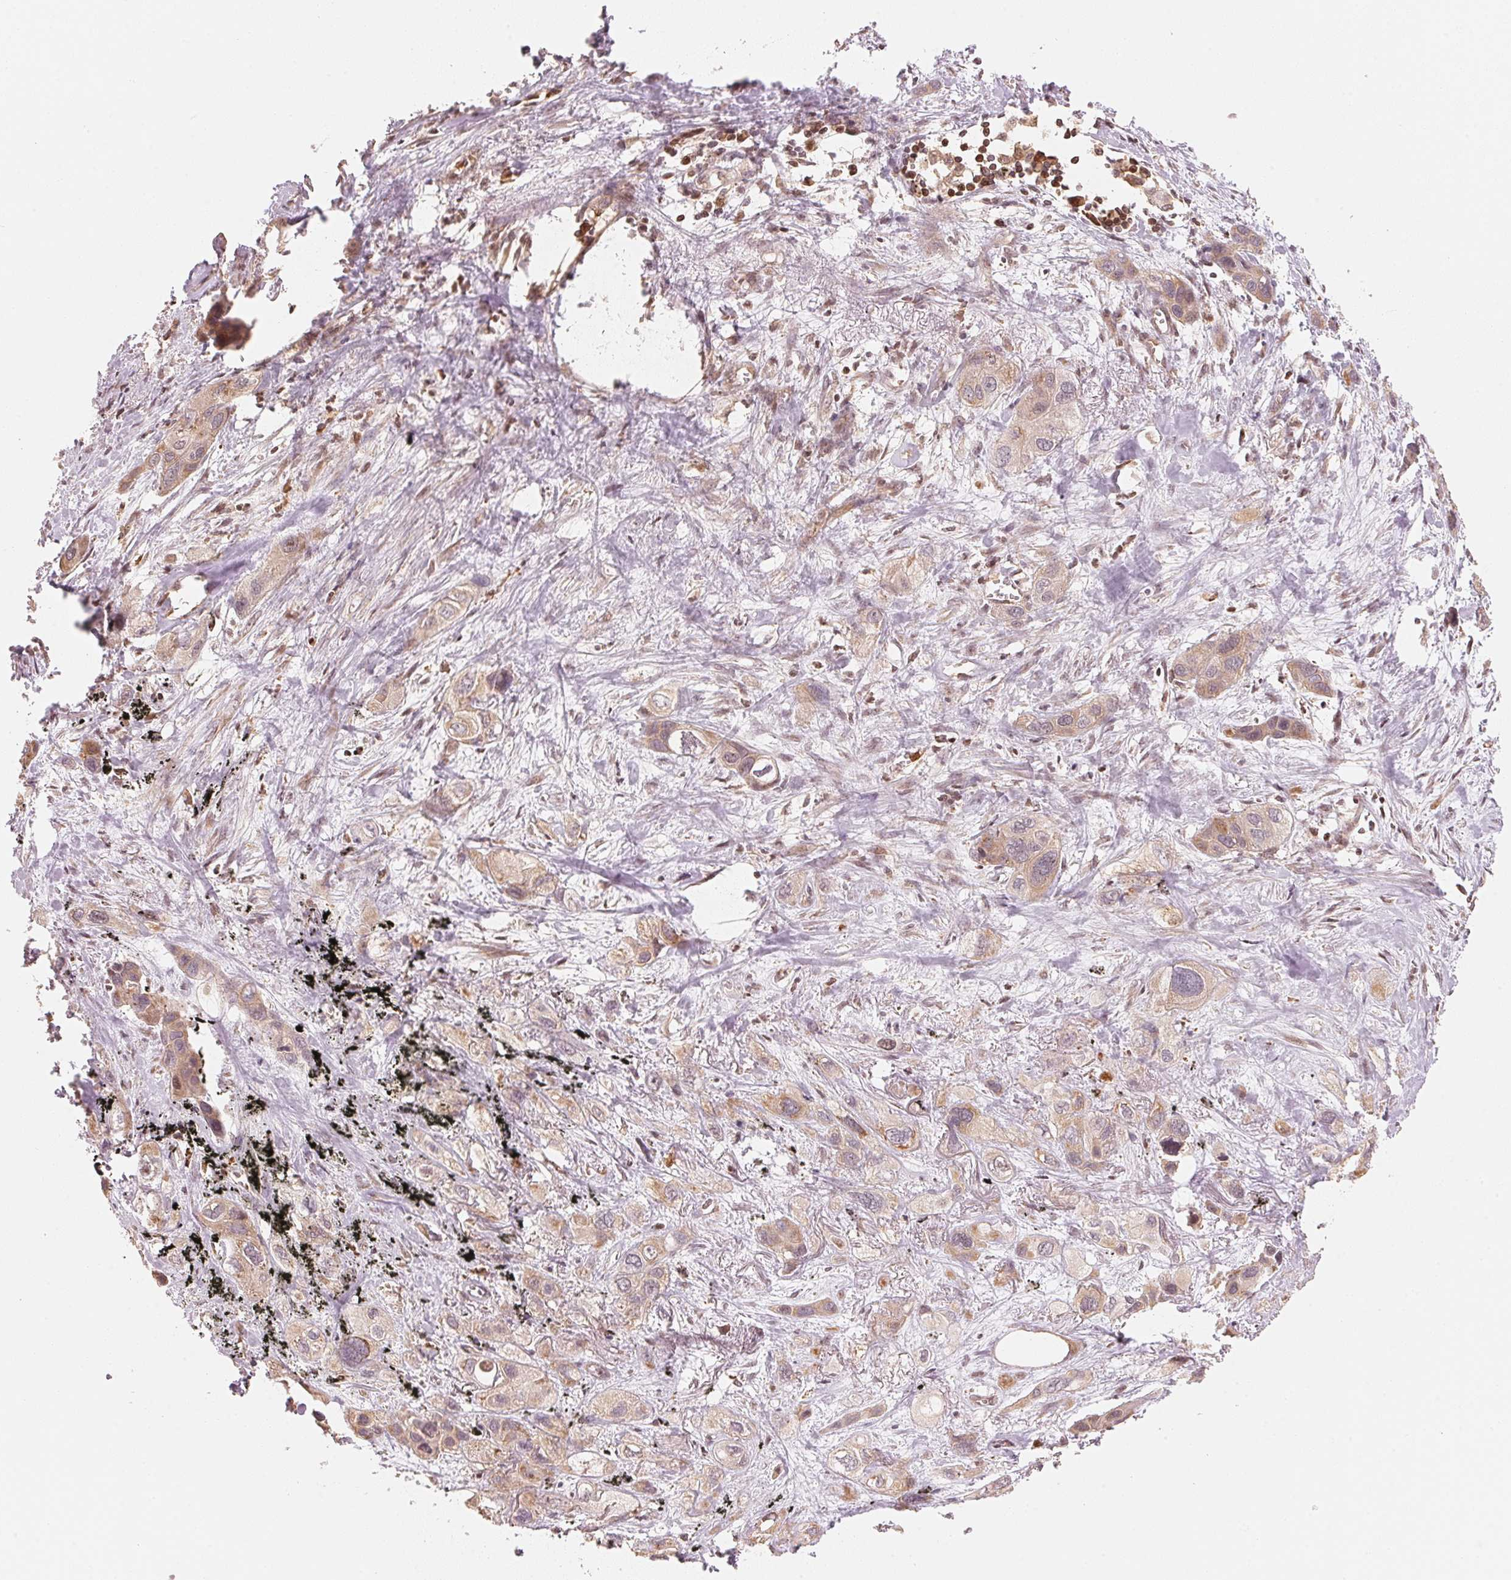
{"staining": {"intensity": "weak", "quantity": ">75%", "location": "cytoplasmic/membranous"}, "tissue": "lung cancer", "cell_type": "Tumor cells", "image_type": "cancer", "snomed": [{"axis": "morphology", "description": "Squamous cell carcinoma, NOS"}, {"axis": "morphology", "description": "Squamous cell carcinoma, metastatic, NOS"}, {"axis": "topography", "description": "Lung"}], "caption": "There is low levels of weak cytoplasmic/membranous expression in tumor cells of lung squamous cell carcinoma, as demonstrated by immunohistochemical staining (brown color).", "gene": "PRKN", "patient": {"sex": "male", "age": 59}}